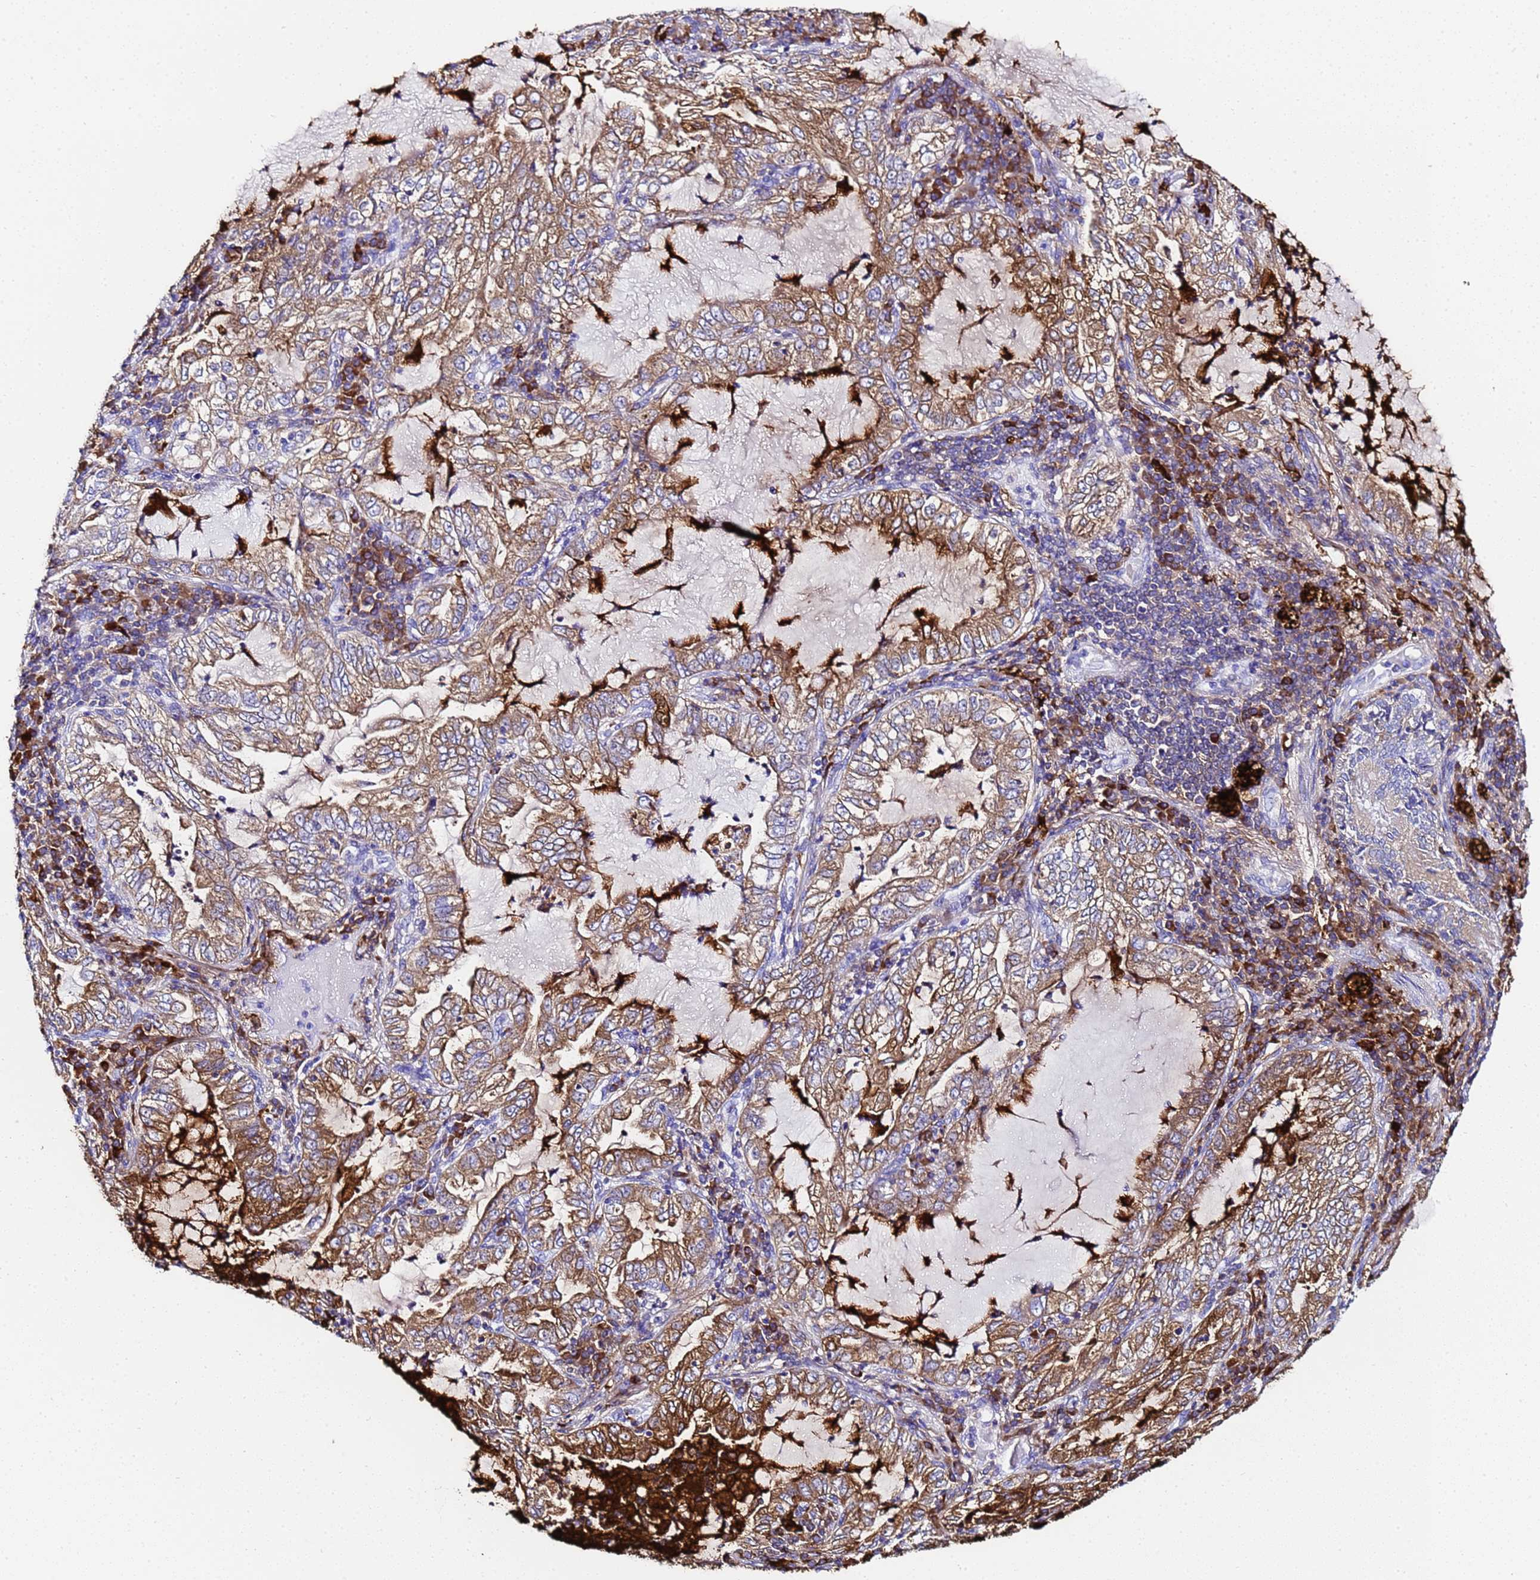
{"staining": {"intensity": "moderate", "quantity": ">75%", "location": "cytoplasmic/membranous"}, "tissue": "lung cancer", "cell_type": "Tumor cells", "image_type": "cancer", "snomed": [{"axis": "morphology", "description": "Adenocarcinoma, NOS"}, {"axis": "topography", "description": "Lung"}], "caption": "A high-resolution photomicrograph shows immunohistochemistry staining of lung adenocarcinoma, which exhibits moderate cytoplasmic/membranous staining in about >75% of tumor cells. (Stains: DAB in brown, nuclei in blue, Microscopy: brightfield microscopy at high magnification).", "gene": "FTL", "patient": {"sex": "female", "age": 73}}